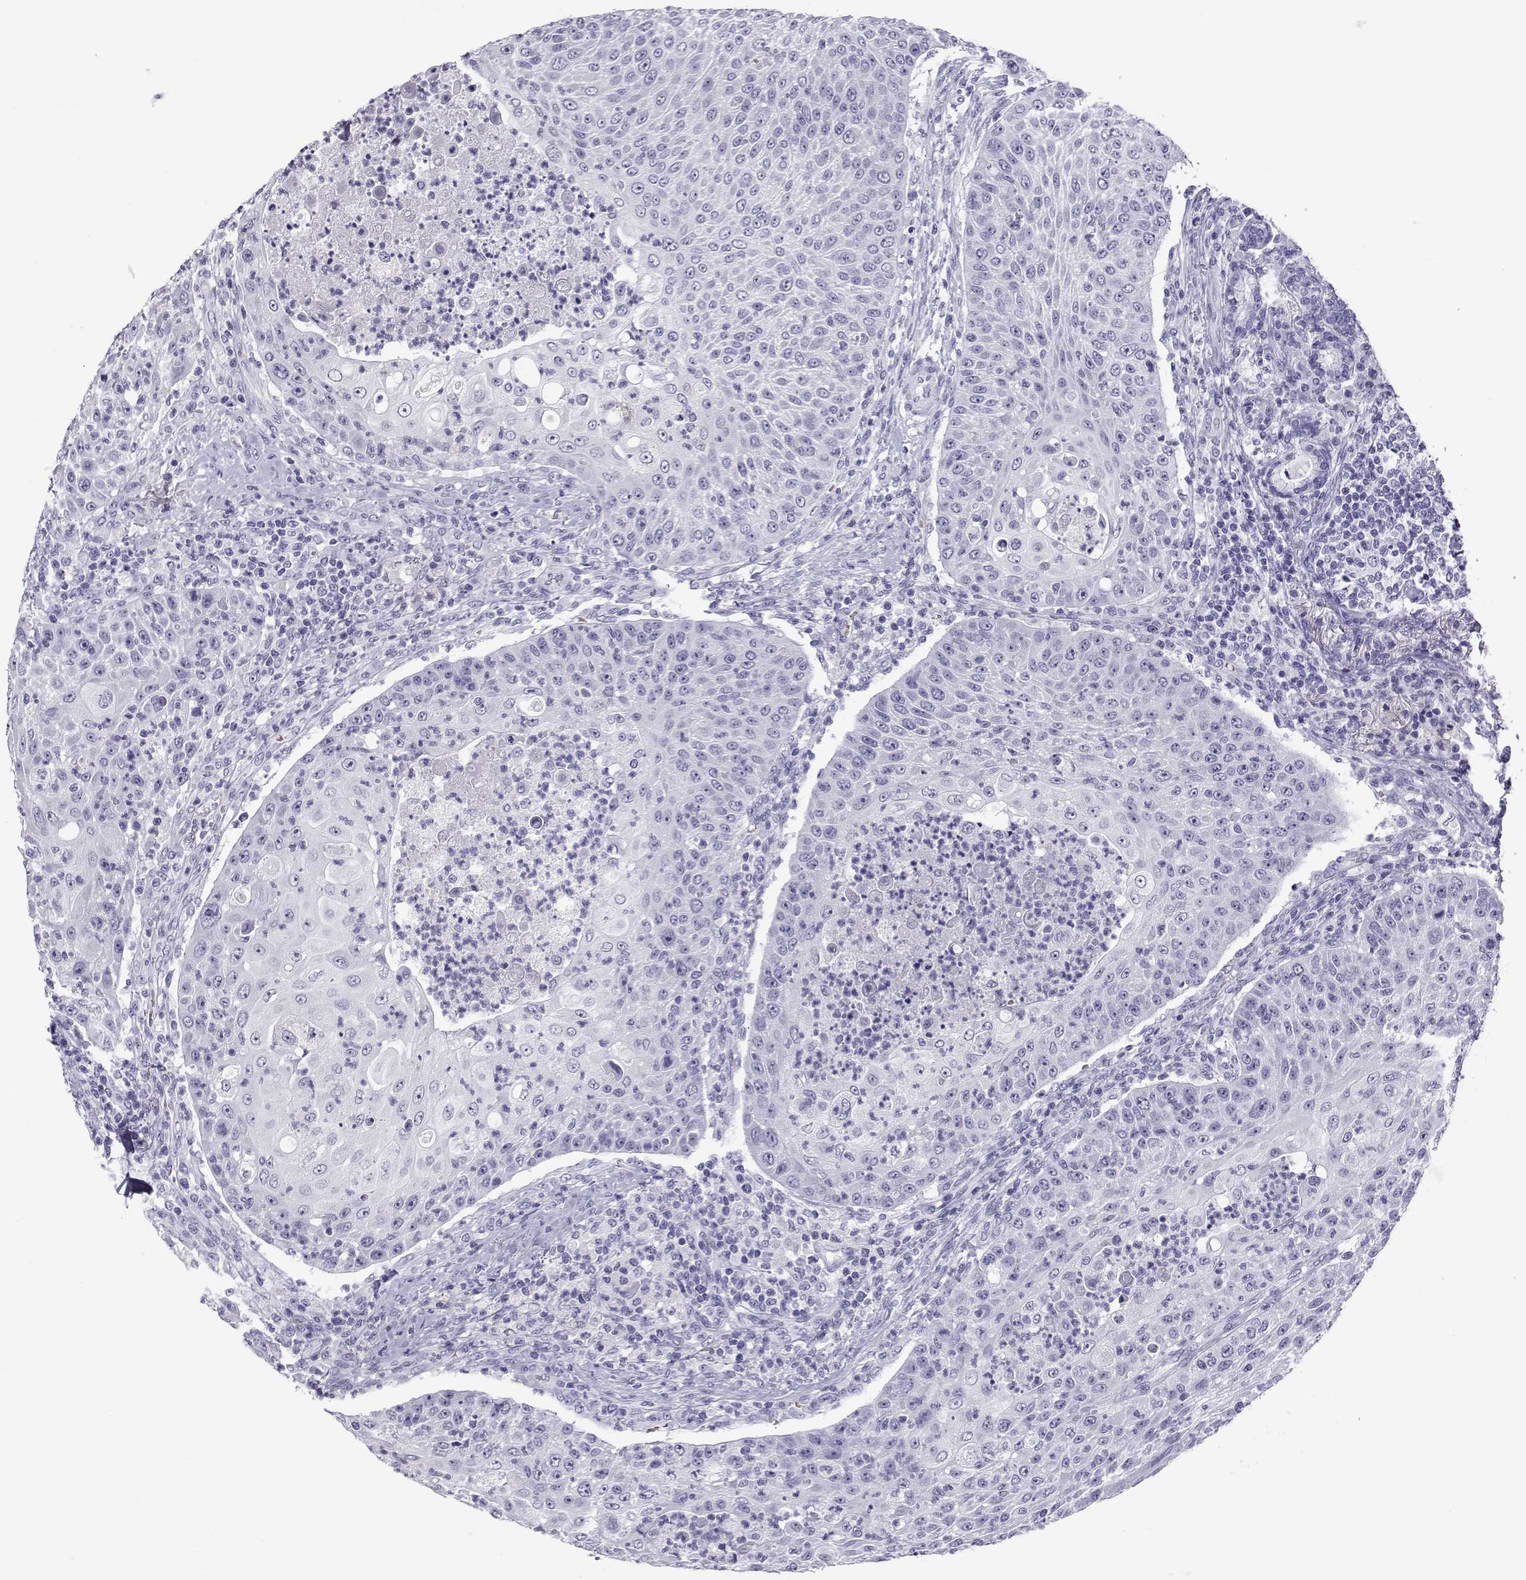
{"staining": {"intensity": "negative", "quantity": "none", "location": "none"}, "tissue": "head and neck cancer", "cell_type": "Tumor cells", "image_type": "cancer", "snomed": [{"axis": "morphology", "description": "Squamous cell carcinoma, NOS"}, {"axis": "topography", "description": "Head-Neck"}], "caption": "High power microscopy photomicrograph of an immunohistochemistry micrograph of head and neck cancer, revealing no significant positivity in tumor cells.", "gene": "ACTL7A", "patient": {"sex": "male", "age": 69}}